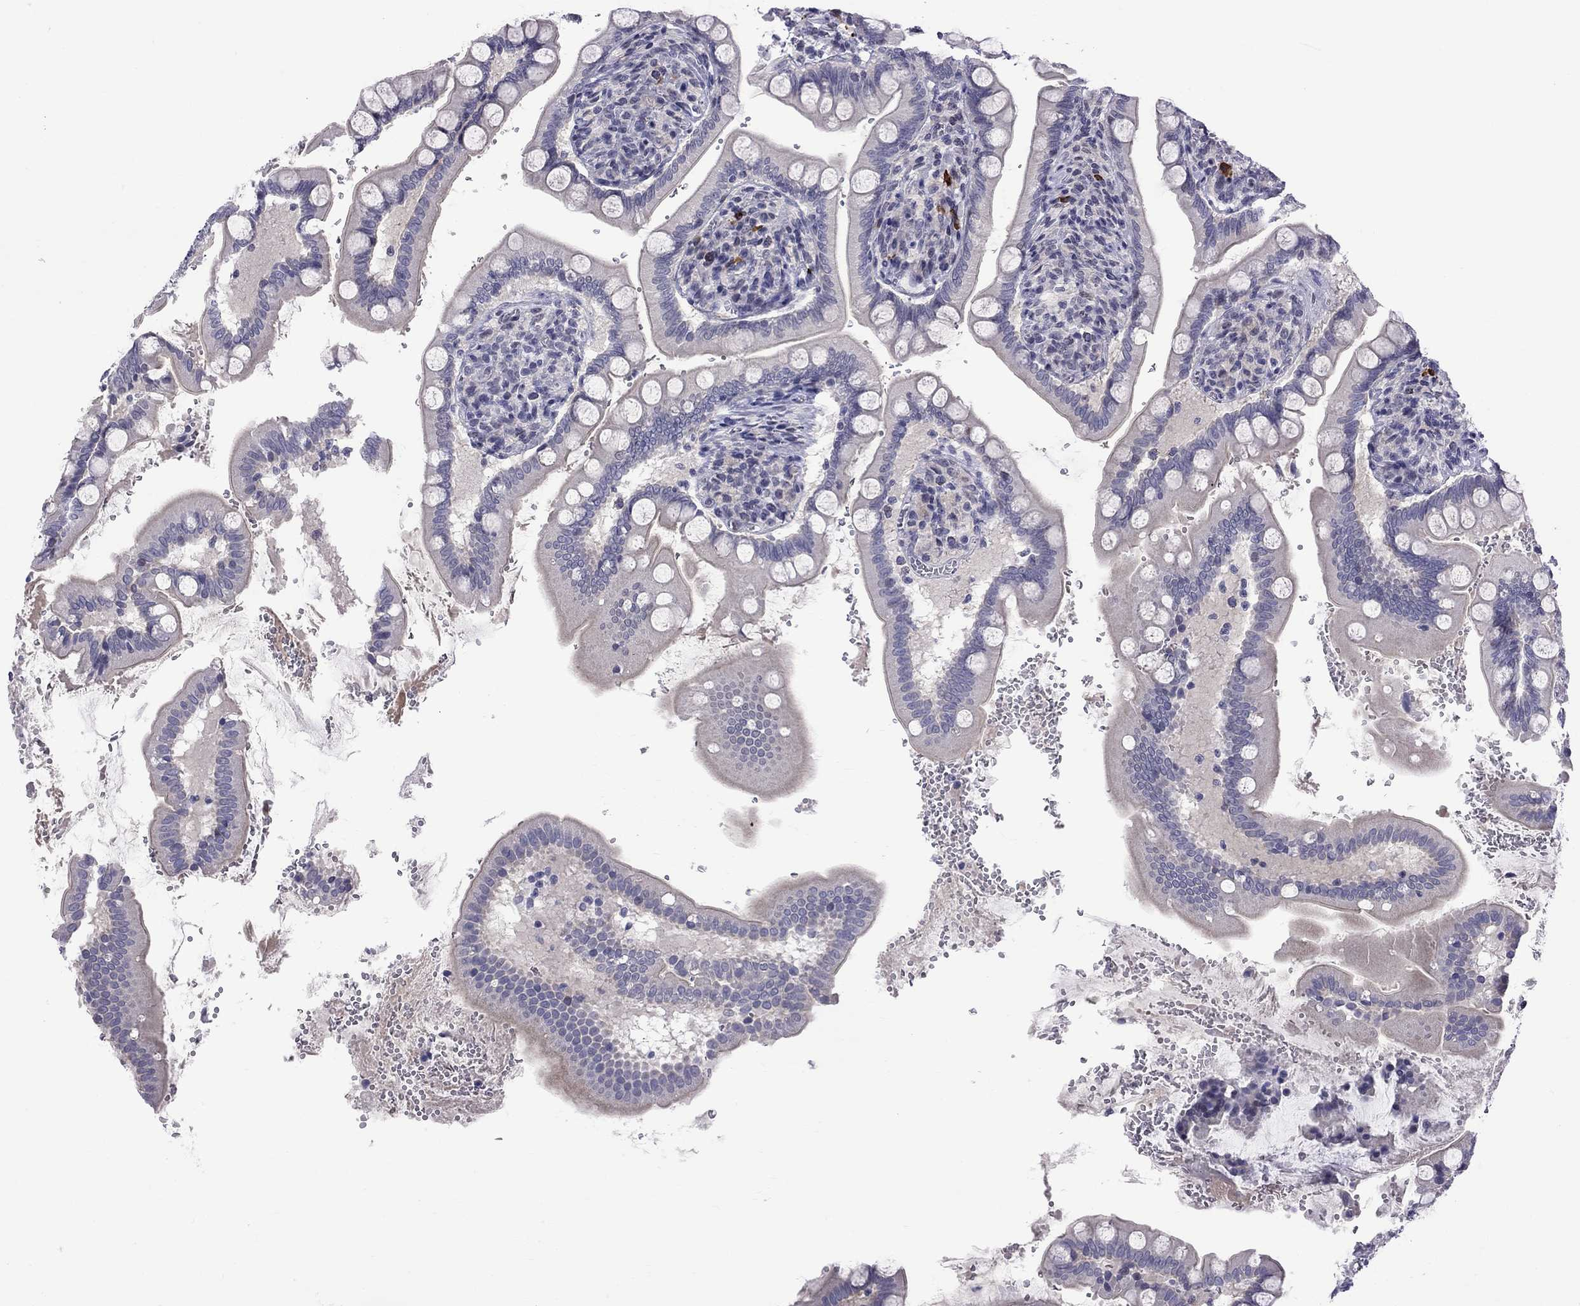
{"staining": {"intensity": "negative", "quantity": "none", "location": "none"}, "tissue": "small intestine", "cell_type": "Glandular cells", "image_type": "normal", "snomed": [{"axis": "morphology", "description": "Normal tissue, NOS"}, {"axis": "topography", "description": "Small intestine"}], "caption": "DAB (3,3'-diaminobenzidine) immunohistochemical staining of normal human small intestine shows no significant expression in glandular cells.", "gene": "RTL9", "patient": {"sex": "female", "age": 56}}